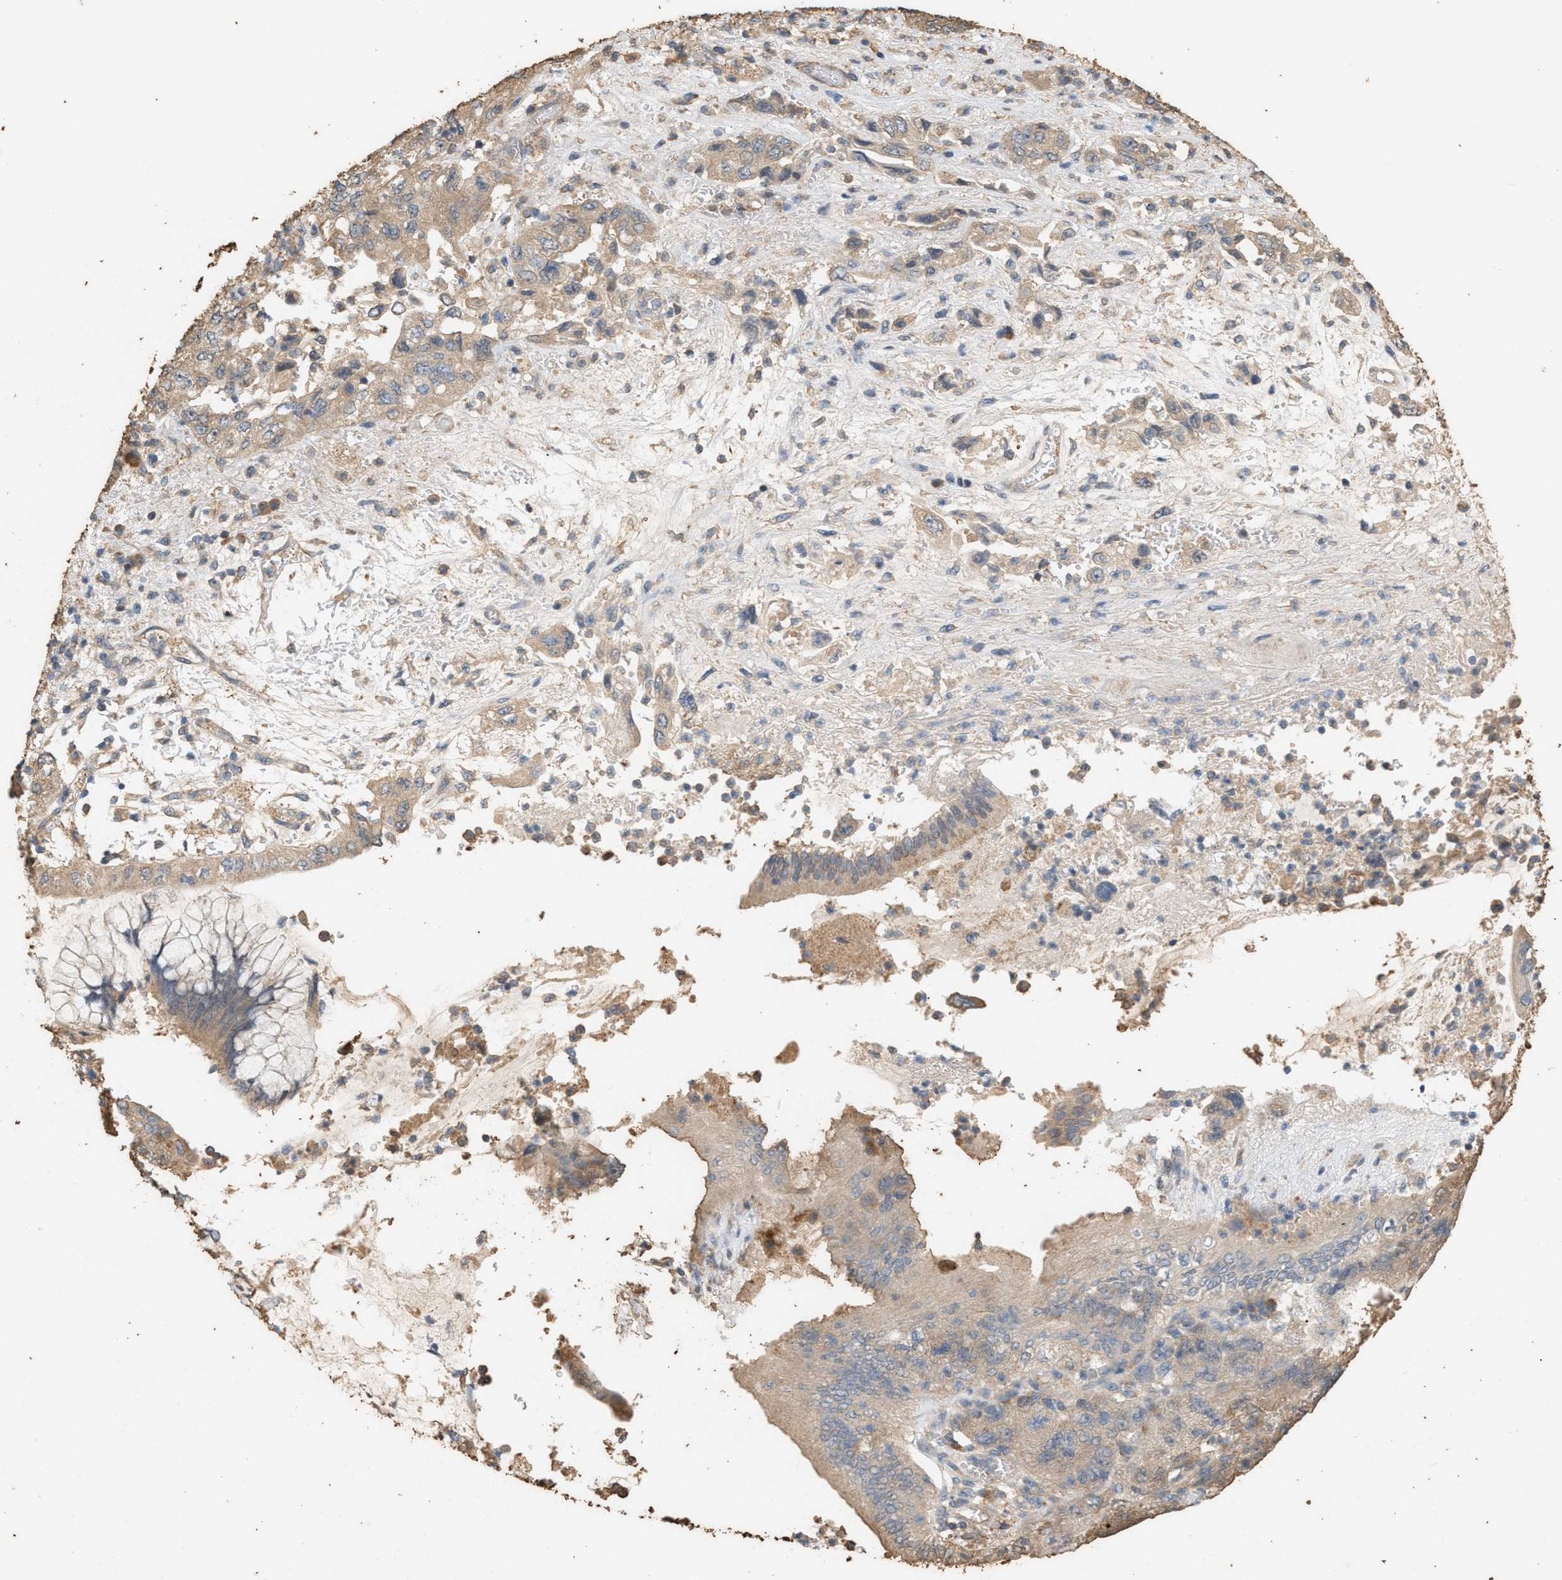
{"staining": {"intensity": "weak", "quantity": "25%-75%", "location": "cytoplasmic/membranous"}, "tissue": "pancreatic cancer", "cell_type": "Tumor cells", "image_type": "cancer", "snomed": [{"axis": "morphology", "description": "Adenocarcinoma, NOS"}, {"axis": "topography", "description": "Pancreas"}], "caption": "DAB (3,3'-diaminobenzidine) immunohistochemical staining of human pancreatic cancer reveals weak cytoplasmic/membranous protein expression in about 25%-75% of tumor cells.", "gene": "DCAF7", "patient": {"sex": "female", "age": 73}}